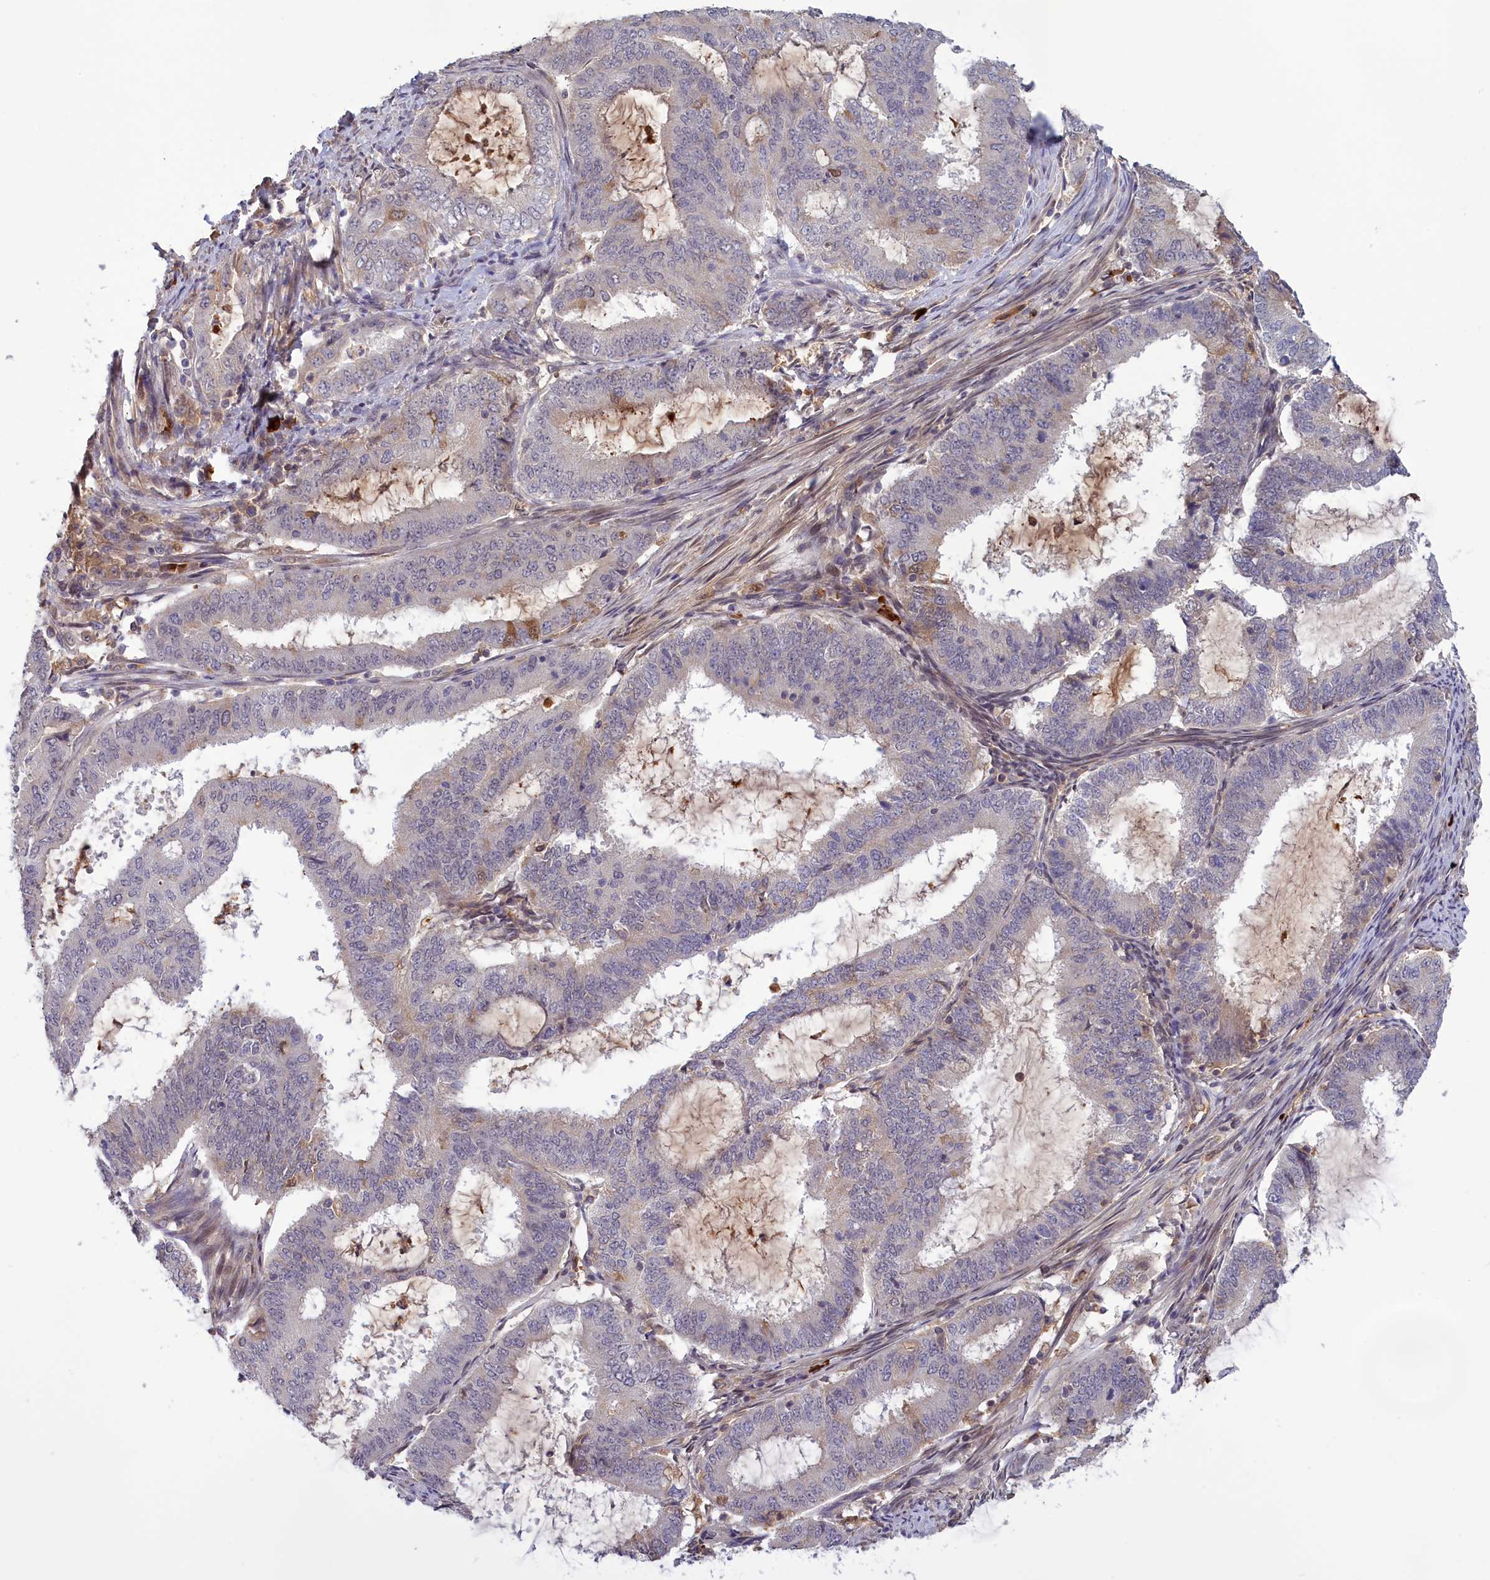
{"staining": {"intensity": "moderate", "quantity": "<25%", "location": "cytoplasmic/membranous,nuclear"}, "tissue": "endometrial cancer", "cell_type": "Tumor cells", "image_type": "cancer", "snomed": [{"axis": "morphology", "description": "Adenocarcinoma, NOS"}, {"axis": "topography", "description": "Endometrium"}], "caption": "Protein expression analysis of human endometrial adenocarcinoma reveals moderate cytoplasmic/membranous and nuclear positivity in approximately <25% of tumor cells.", "gene": "RRAD", "patient": {"sex": "female", "age": 51}}